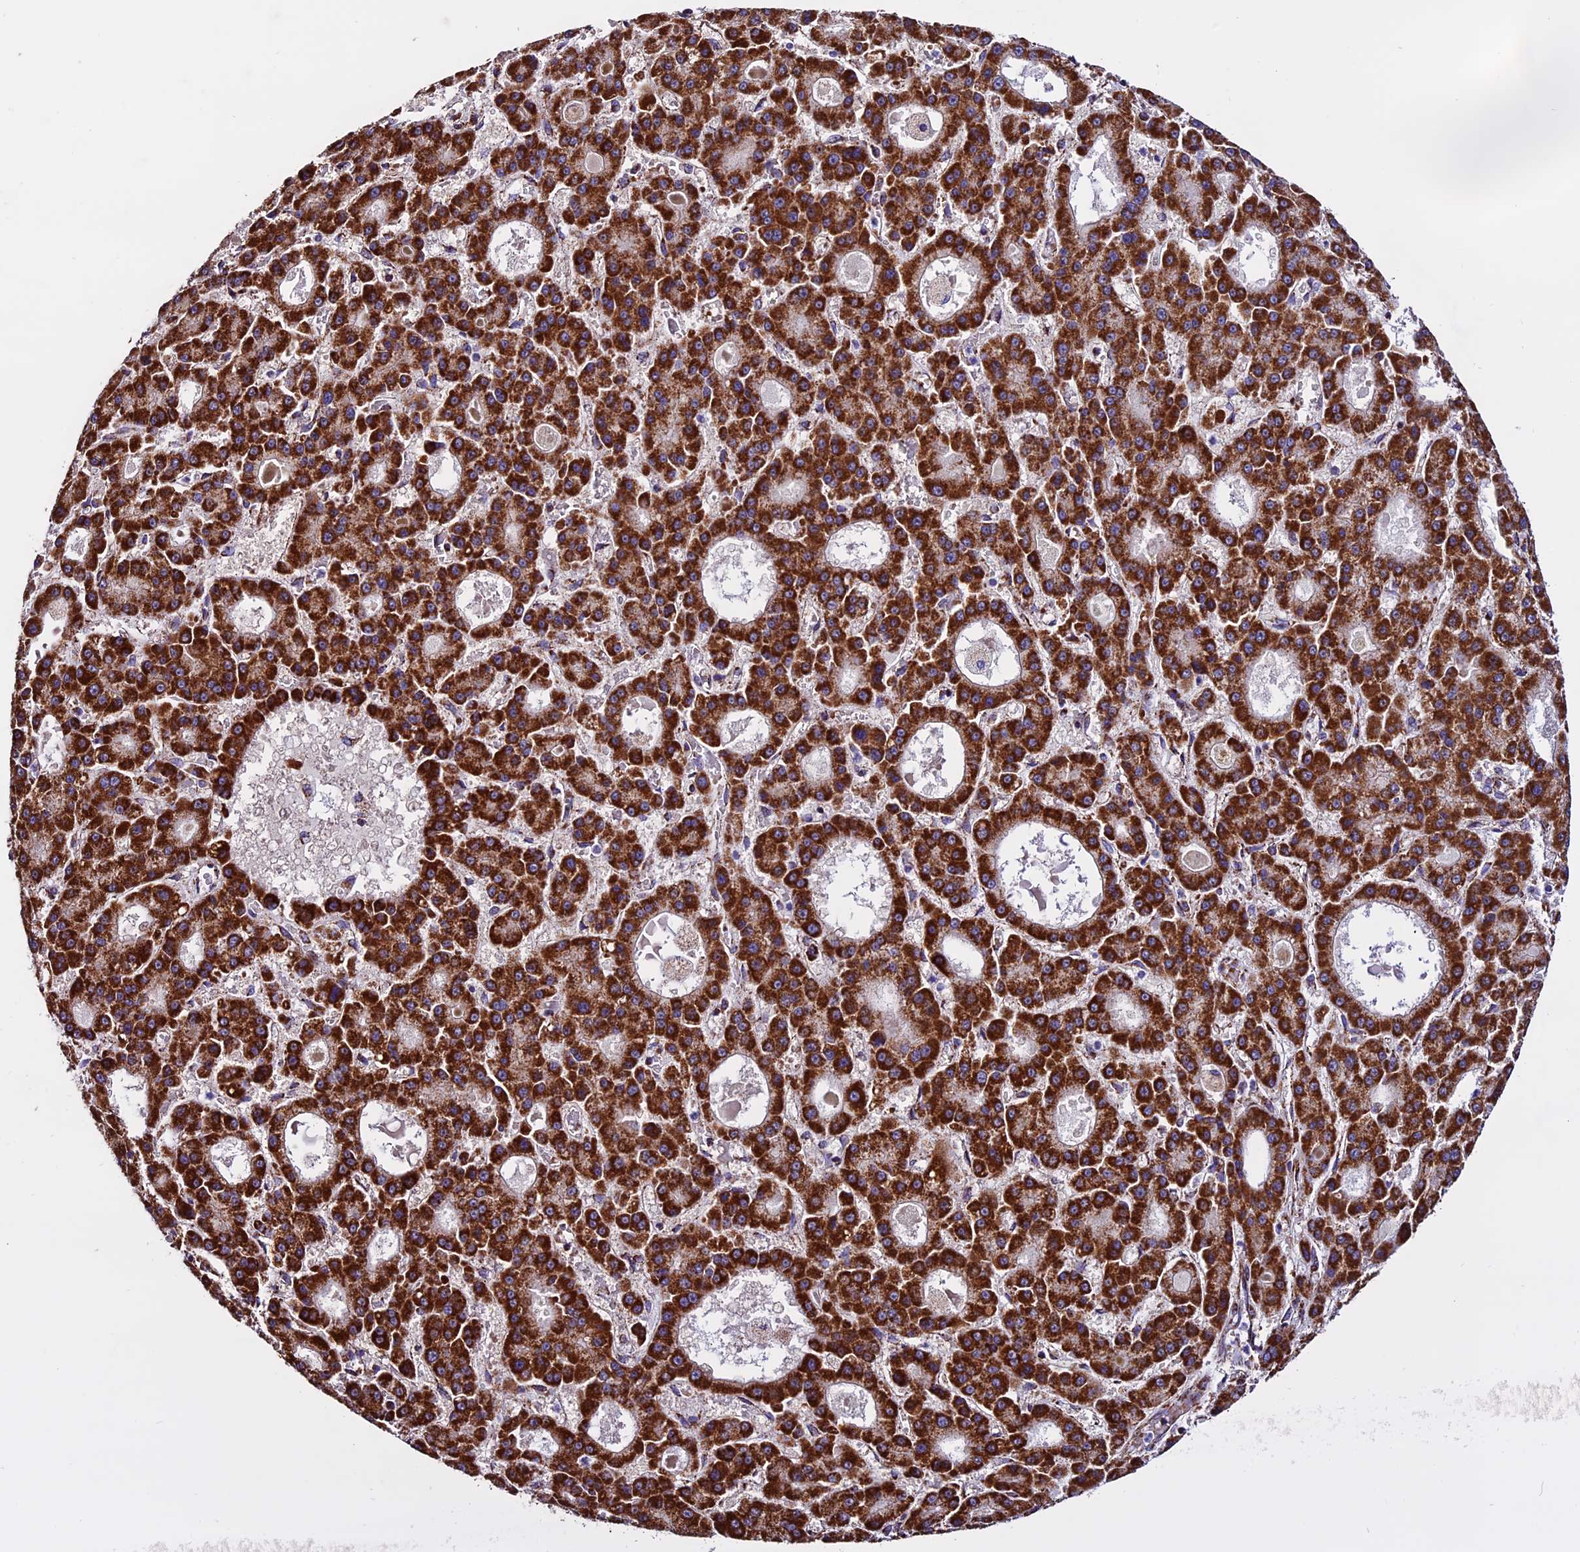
{"staining": {"intensity": "strong", "quantity": ">75%", "location": "cytoplasmic/membranous"}, "tissue": "liver cancer", "cell_type": "Tumor cells", "image_type": "cancer", "snomed": [{"axis": "morphology", "description": "Carcinoma, Hepatocellular, NOS"}, {"axis": "topography", "description": "Liver"}], "caption": "Liver cancer stained with a protein marker exhibits strong staining in tumor cells.", "gene": "CX3CL1", "patient": {"sex": "male", "age": 70}}